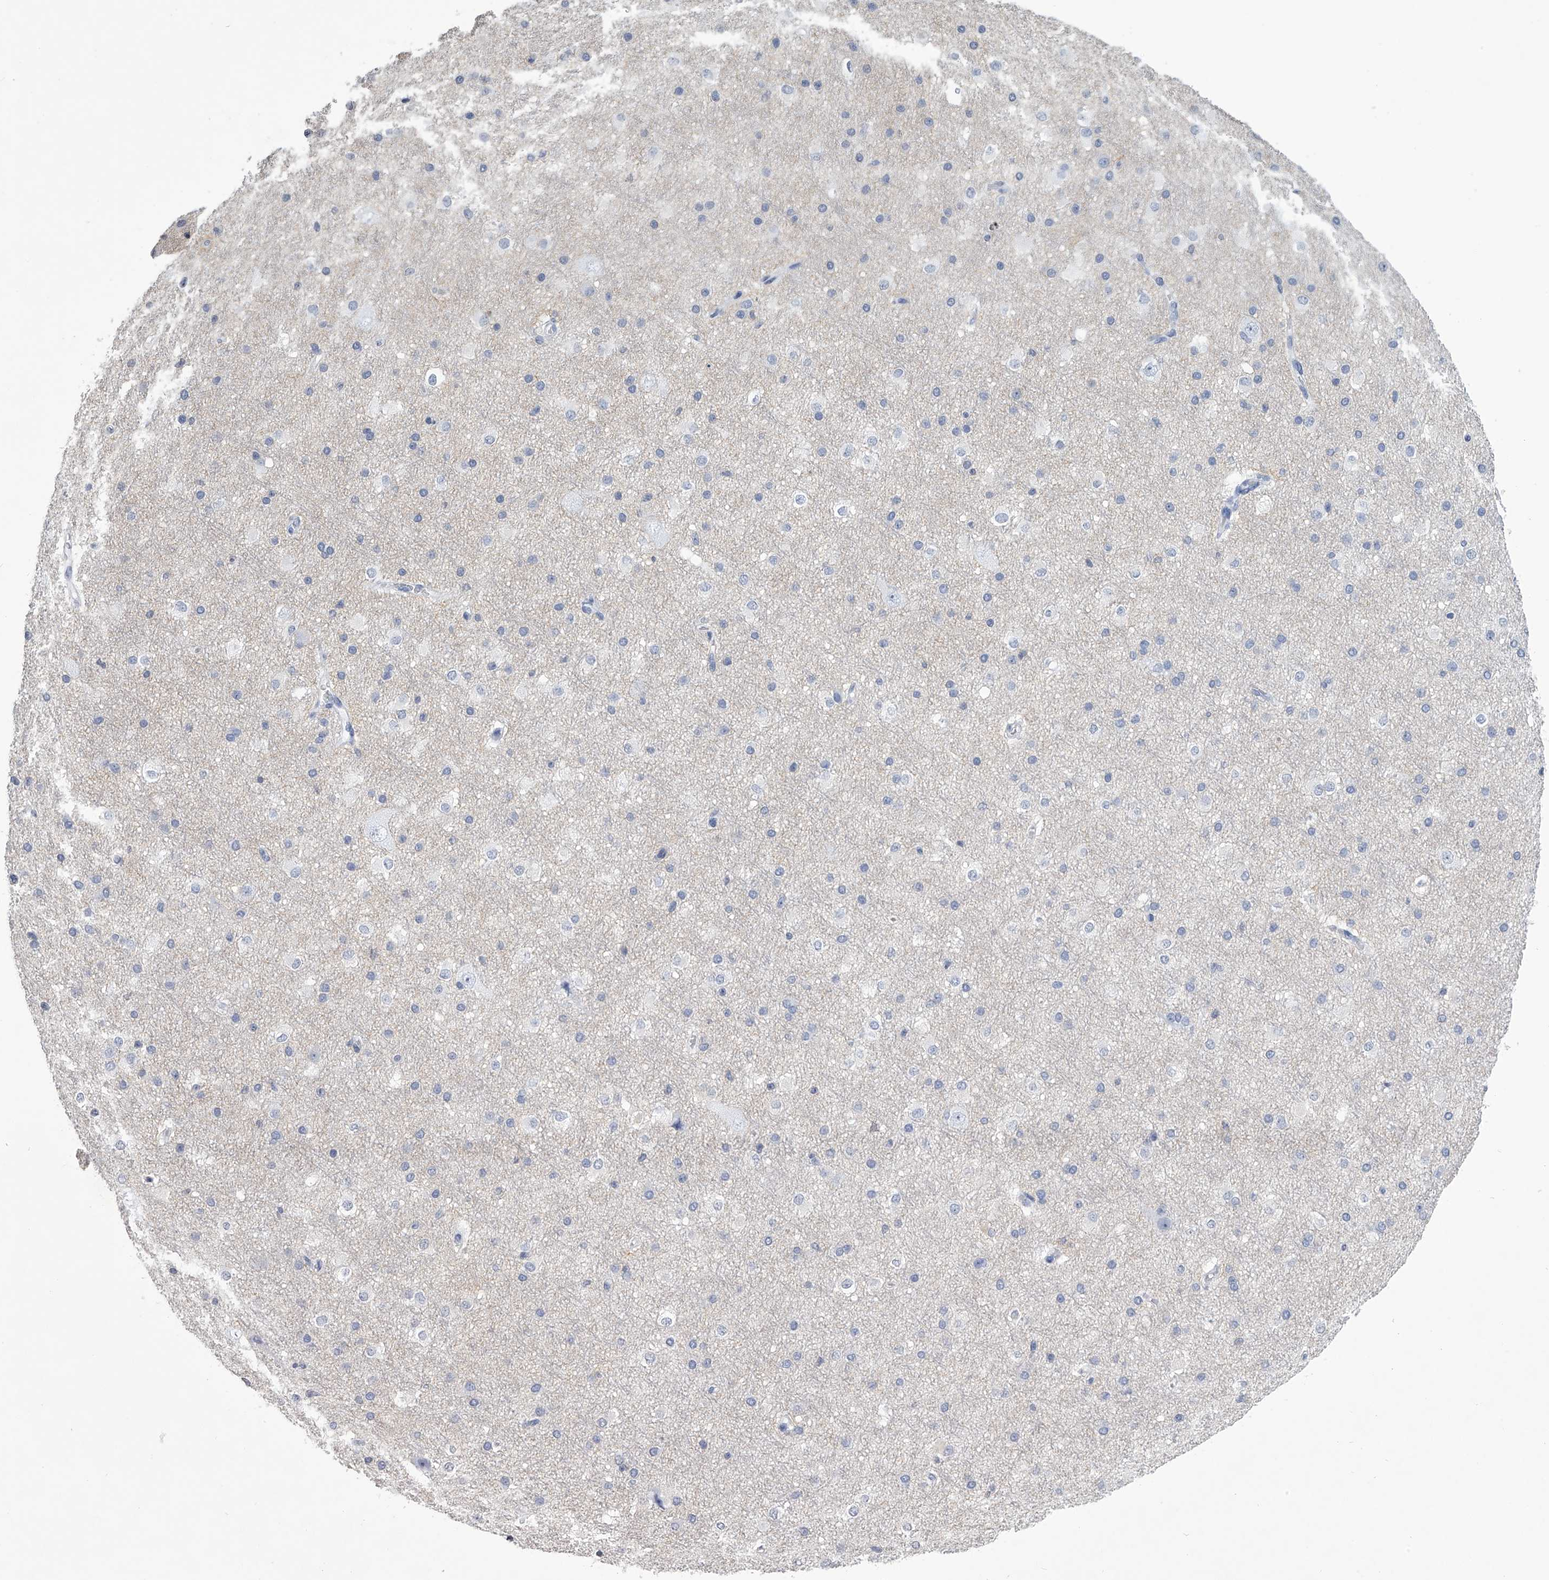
{"staining": {"intensity": "negative", "quantity": "none", "location": "none"}, "tissue": "cerebral cortex", "cell_type": "Endothelial cells", "image_type": "normal", "snomed": [{"axis": "morphology", "description": "Normal tissue, NOS"}, {"axis": "morphology", "description": "Developmental malformation"}, {"axis": "topography", "description": "Cerebral cortex"}], "caption": "Immunohistochemistry of benign human cerebral cortex shows no staining in endothelial cells. (DAB IHC with hematoxylin counter stain).", "gene": "TASP1", "patient": {"sex": "female", "age": 30}}